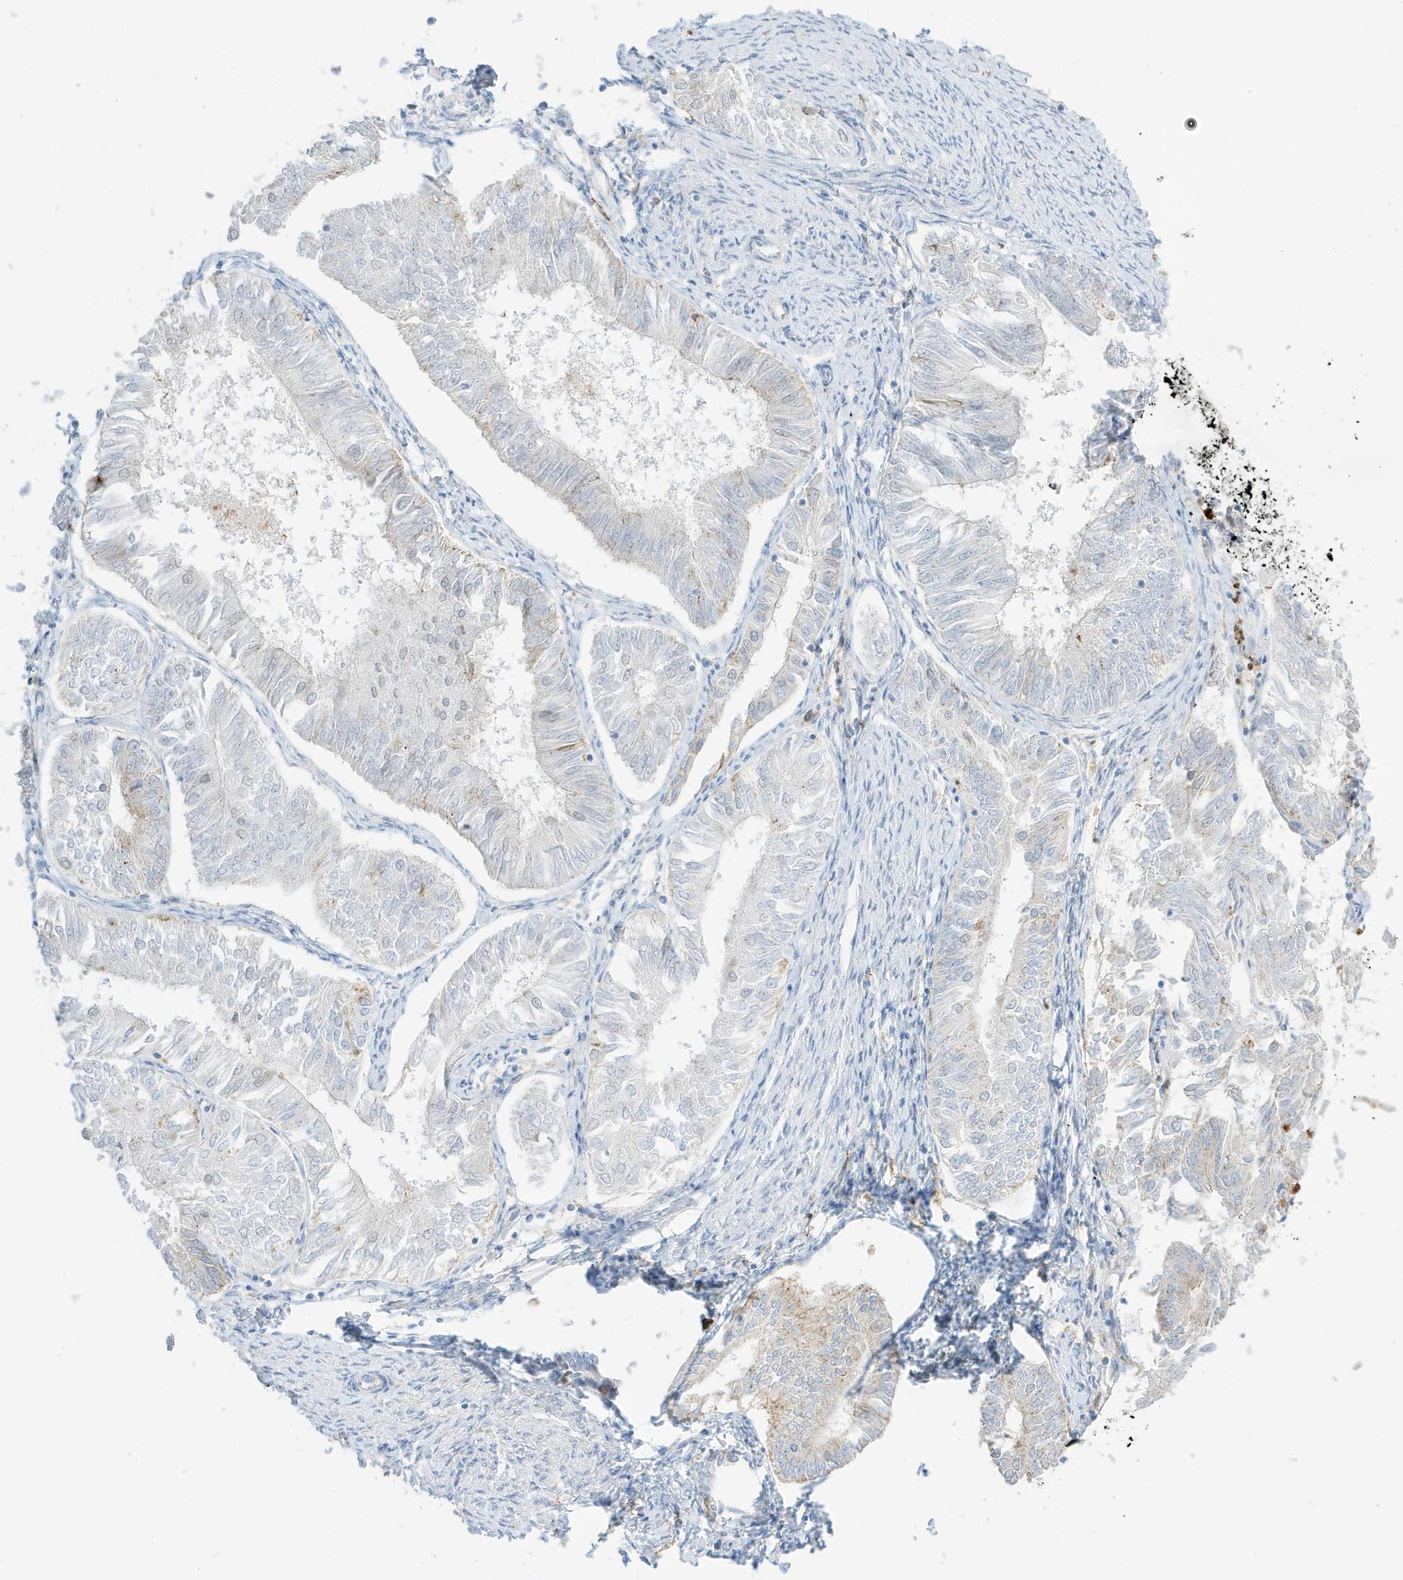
{"staining": {"intensity": "negative", "quantity": "none", "location": "none"}, "tissue": "endometrial cancer", "cell_type": "Tumor cells", "image_type": "cancer", "snomed": [{"axis": "morphology", "description": "Adenocarcinoma, NOS"}, {"axis": "topography", "description": "Endometrium"}], "caption": "This is an immunohistochemistry (IHC) micrograph of endometrial adenocarcinoma. There is no staining in tumor cells.", "gene": "GCA", "patient": {"sex": "female", "age": 58}}